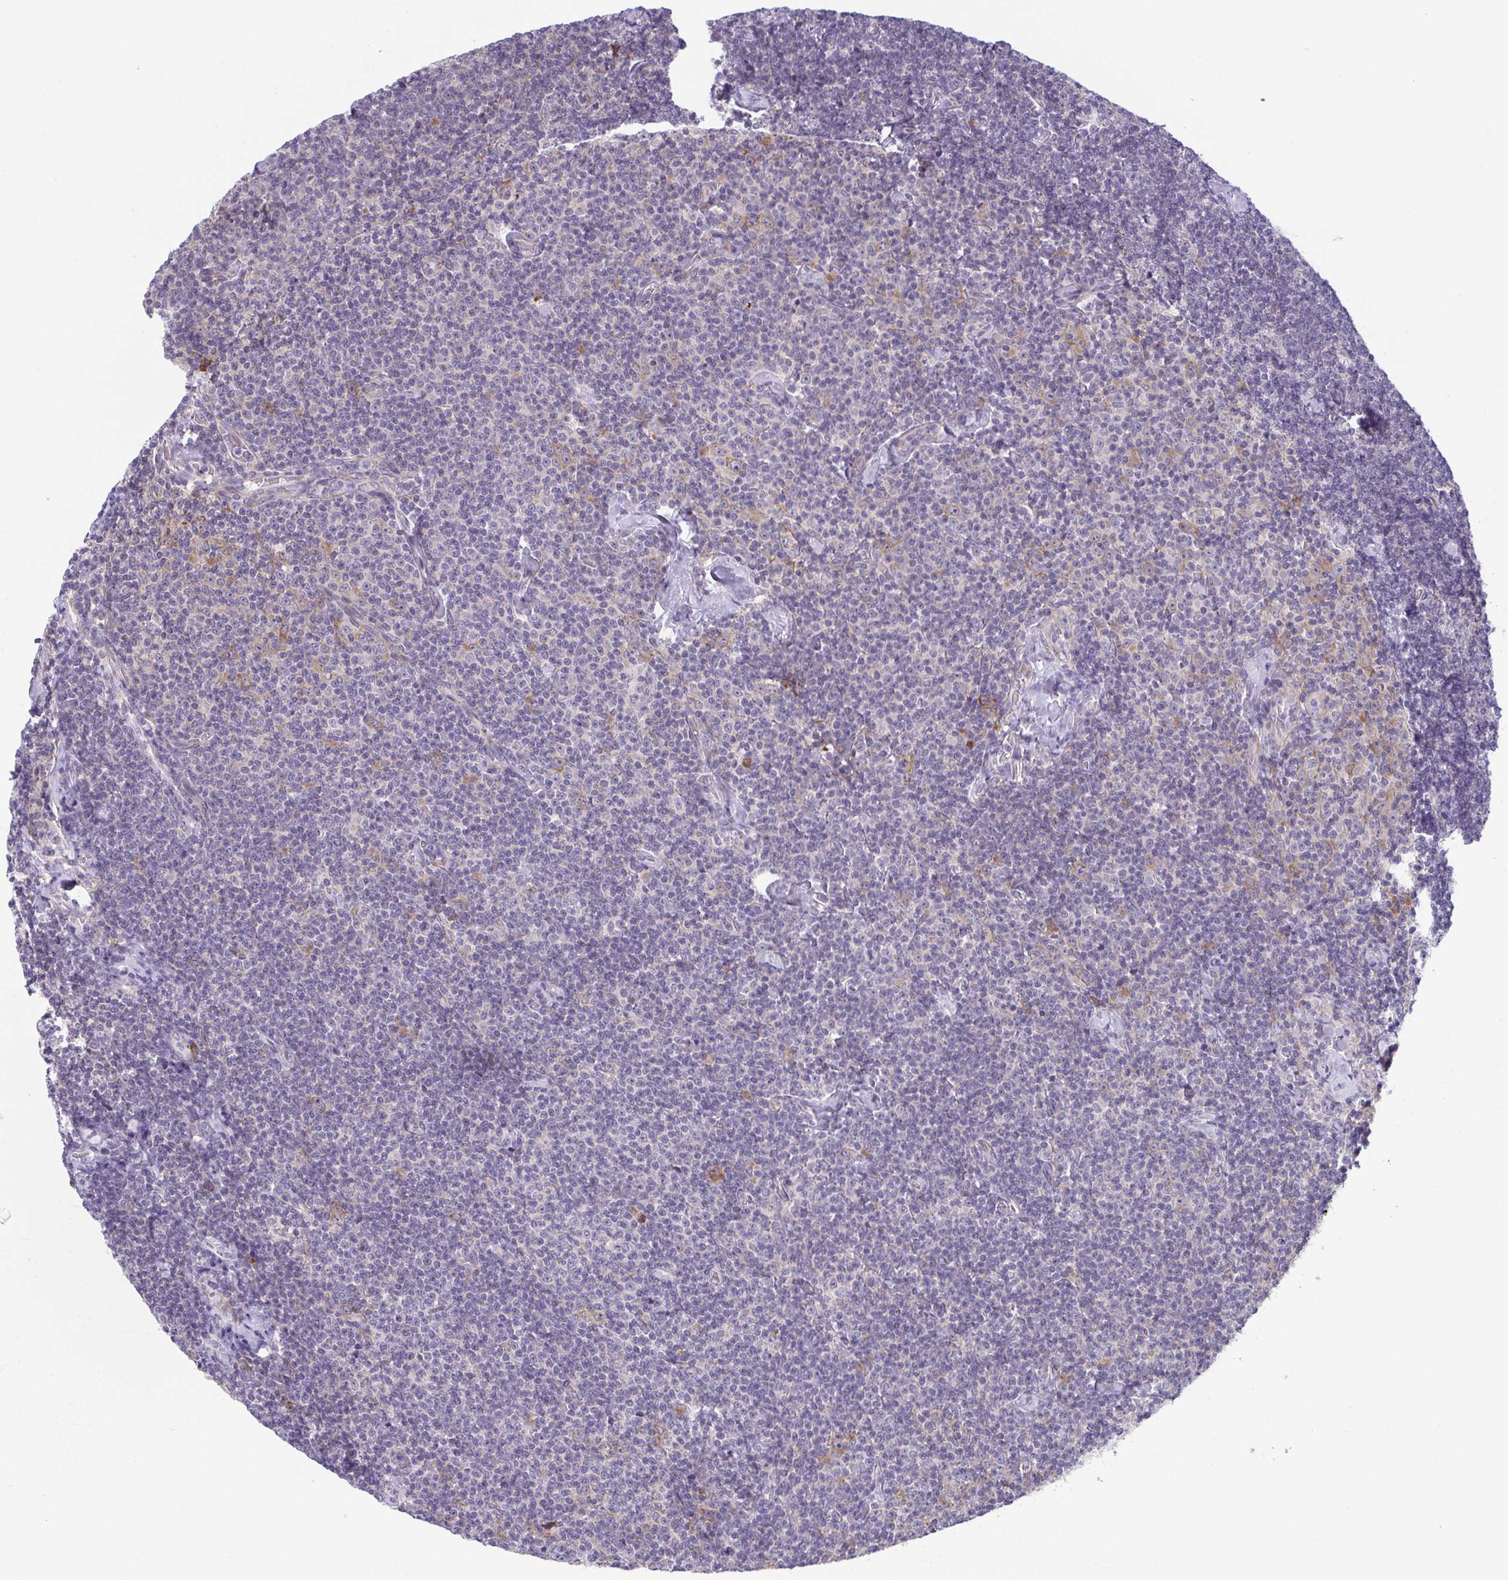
{"staining": {"intensity": "negative", "quantity": "none", "location": "none"}, "tissue": "lymphoma", "cell_type": "Tumor cells", "image_type": "cancer", "snomed": [{"axis": "morphology", "description": "Malignant lymphoma, non-Hodgkin's type, Low grade"}, {"axis": "topography", "description": "Lymph node"}], "caption": "The IHC photomicrograph has no significant staining in tumor cells of low-grade malignant lymphoma, non-Hodgkin's type tissue.", "gene": "TMEM108", "patient": {"sex": "male", "age": 81}}